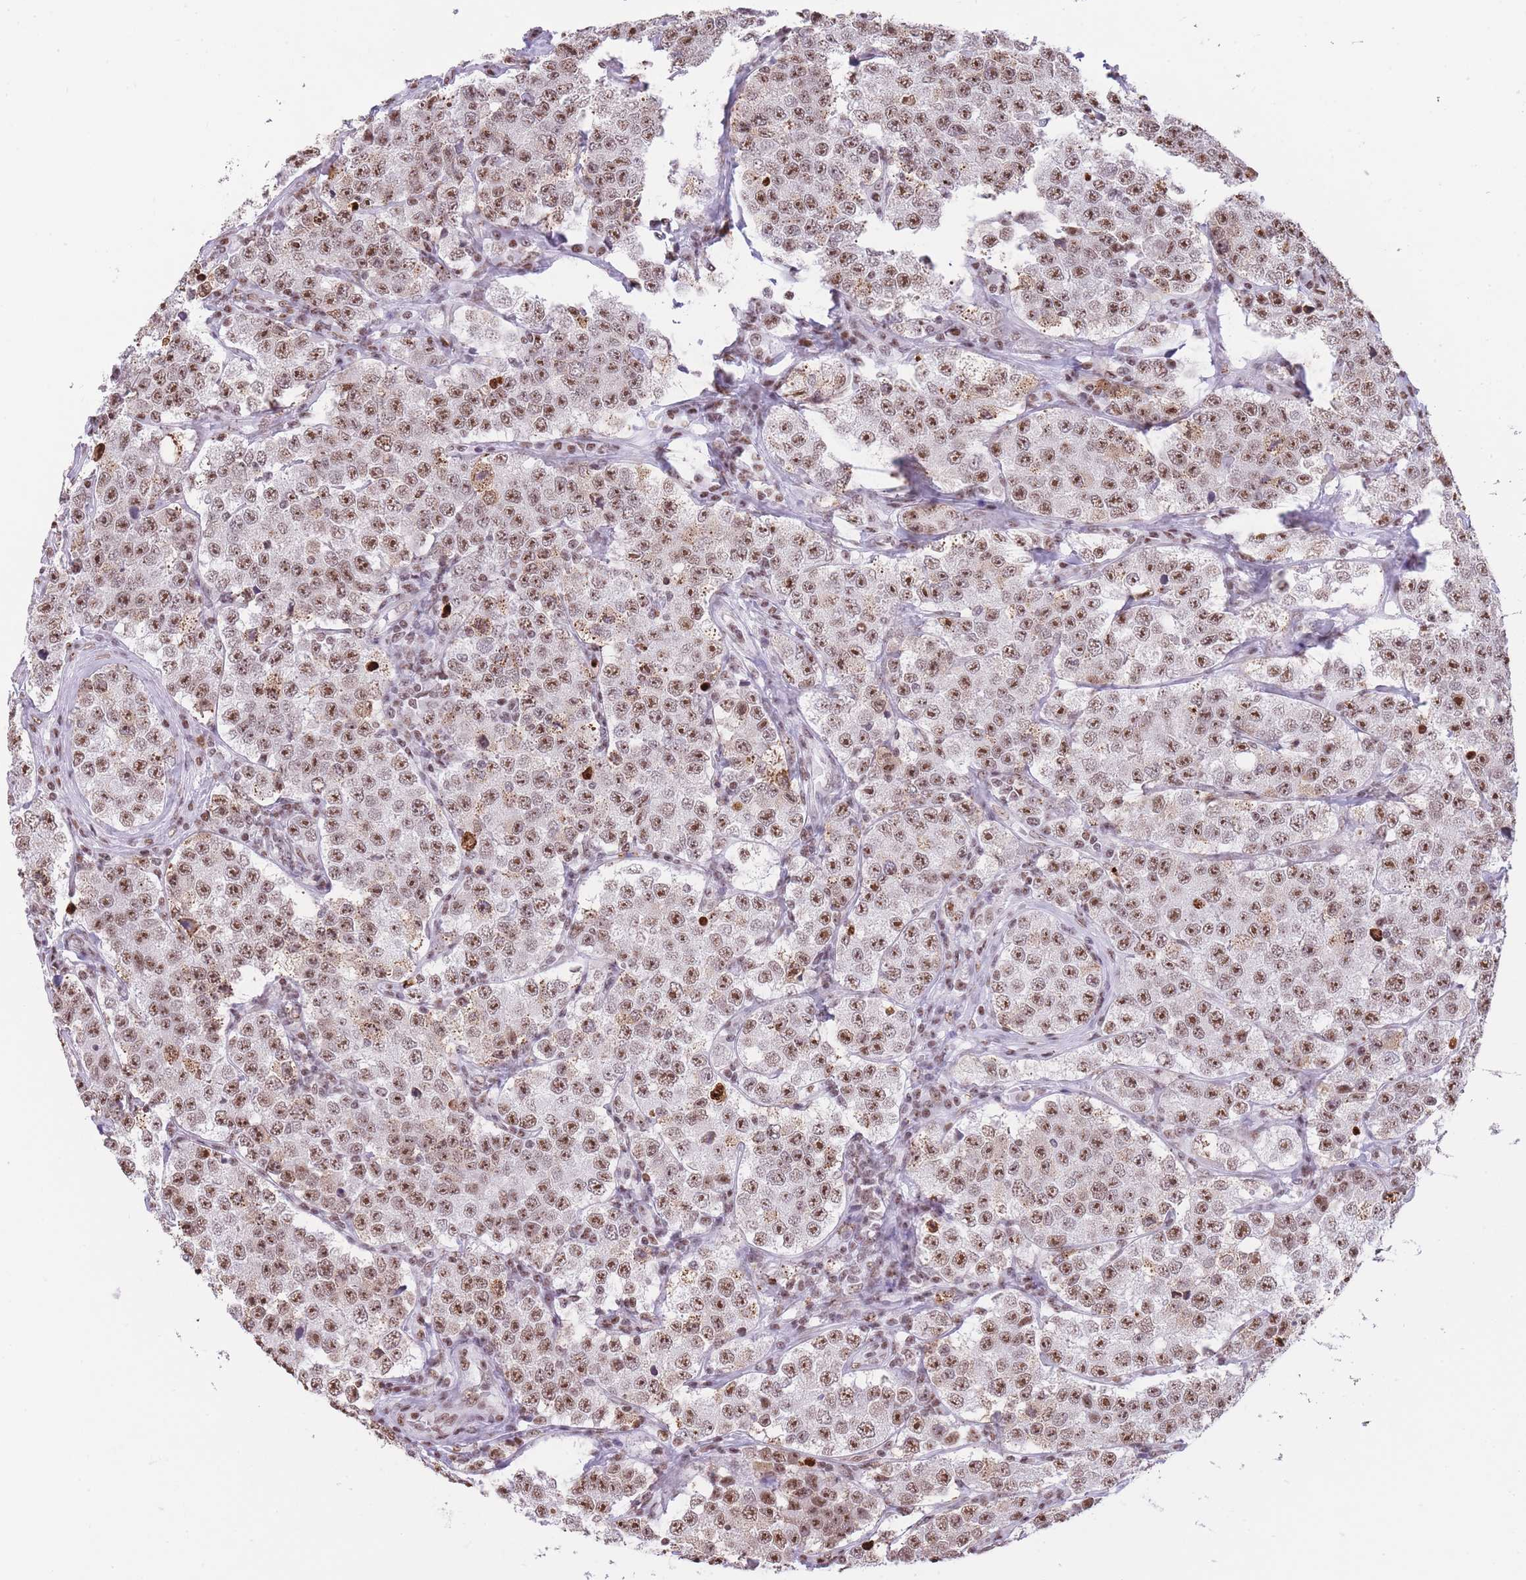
{"staining": {"intensity": "moderate", "quantity": ">75%", "location": "nuclear"}, "tissue": "testis cancer", "cell_type": "Tumor cells", "image_type": "cancer", "snomed": [{"axis": "morphology", "description": "Seminoma, NOS"}, {"axis": "topography", "description": "Testis"}], "caption": "Immunohistochemistry (IHC) micrograph of human testis seminoma stained for a protein (brown), which shows medium levels of moderate nuclear staining in about >75% of tumor cells.", "gene": "EVC2", "patient": {"sex": "male", "age": 34}}